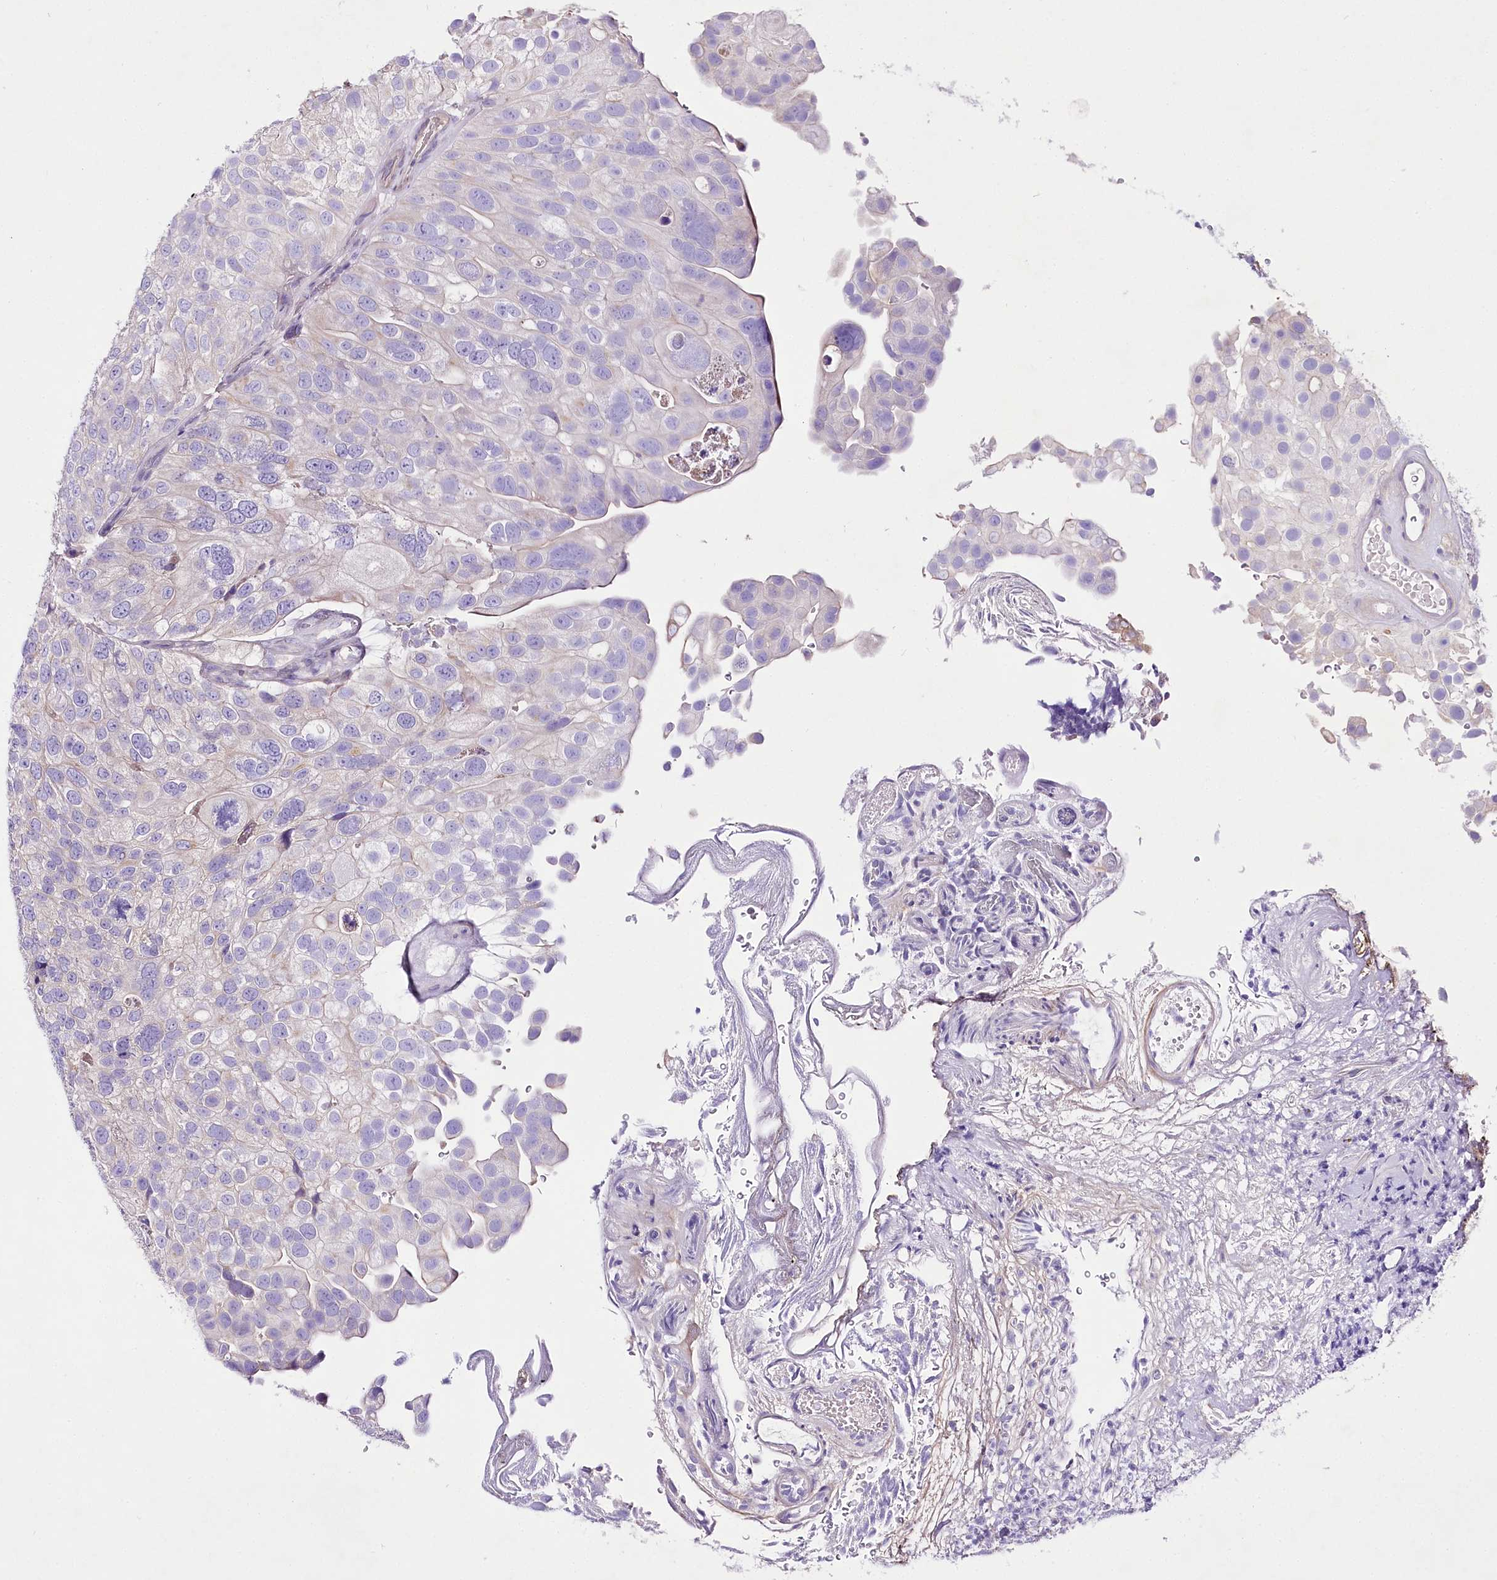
{"staining": {"intensity": "negative", "quantity": "none", "location": "none"}, "tissue": "urothelial cancer", "cell_type": "Tumor cells", "image_type": "cancer", "snomed": [{"axis": "morphology", "description": "Urothelial carcinoma, Low grade"}, {"axis": "topography", "description": "Urinary bladder"}], "caption": "Immunohistochemical staining of human urothelial cancer exhibits no significant expression in tumor cells. The staining was performed using DAB to visualize the protein expression in brown, while the nuclei were stained in blue with hematoxylin (Magnification: 20x).", "gene": "LRRC14B", "patient": {"sex": "male", "age": 78}}